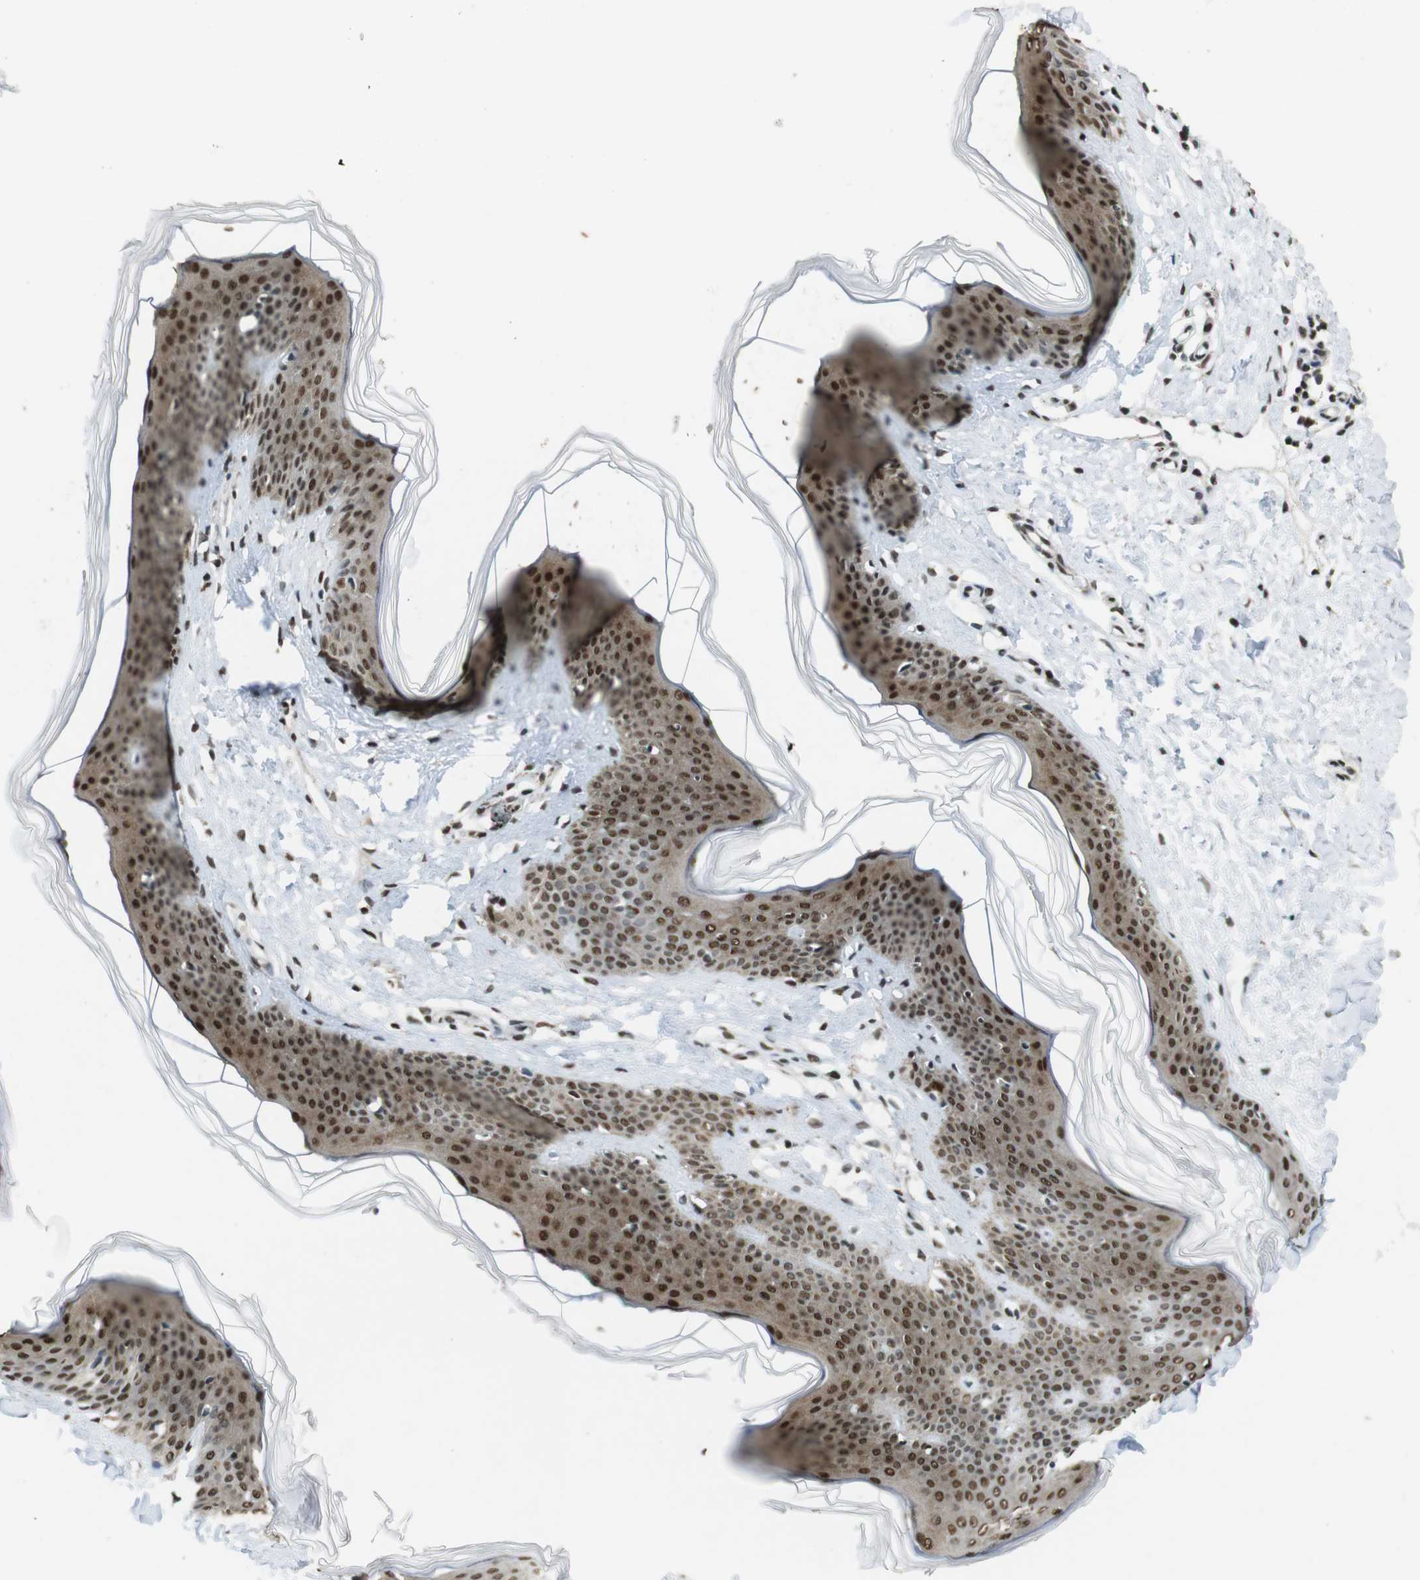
{"staining": {"intensity": "moderate", "quantity": ">75%", "location": "cytoplasmic/membranous,nuclear"}, "tissue": "skin", "cell_type": "Fibroblasts", "image_type": "normal", "snomed": [{"axis": "morphology", "description": "Normal tissue, NOS"}, {"axis": "topography", "description": "Skin"}], "caption": "Immunohistochemistry staining of unremarkable skin, which displays medium levels of moderate cytoplasmic/membranous,nuclear expression in approximately >75% of fibroblasts indicating moderate cytoplasmic/membranous,nuclear protein staining. The staining was performed using DAB (3,3'-diaminobenzidine) (brown) for protein detection and nuclei were counterstained in hematoxylin (blue).", "gene": "CSNK2B", "patient": {"sex": "female", "age": 17}}